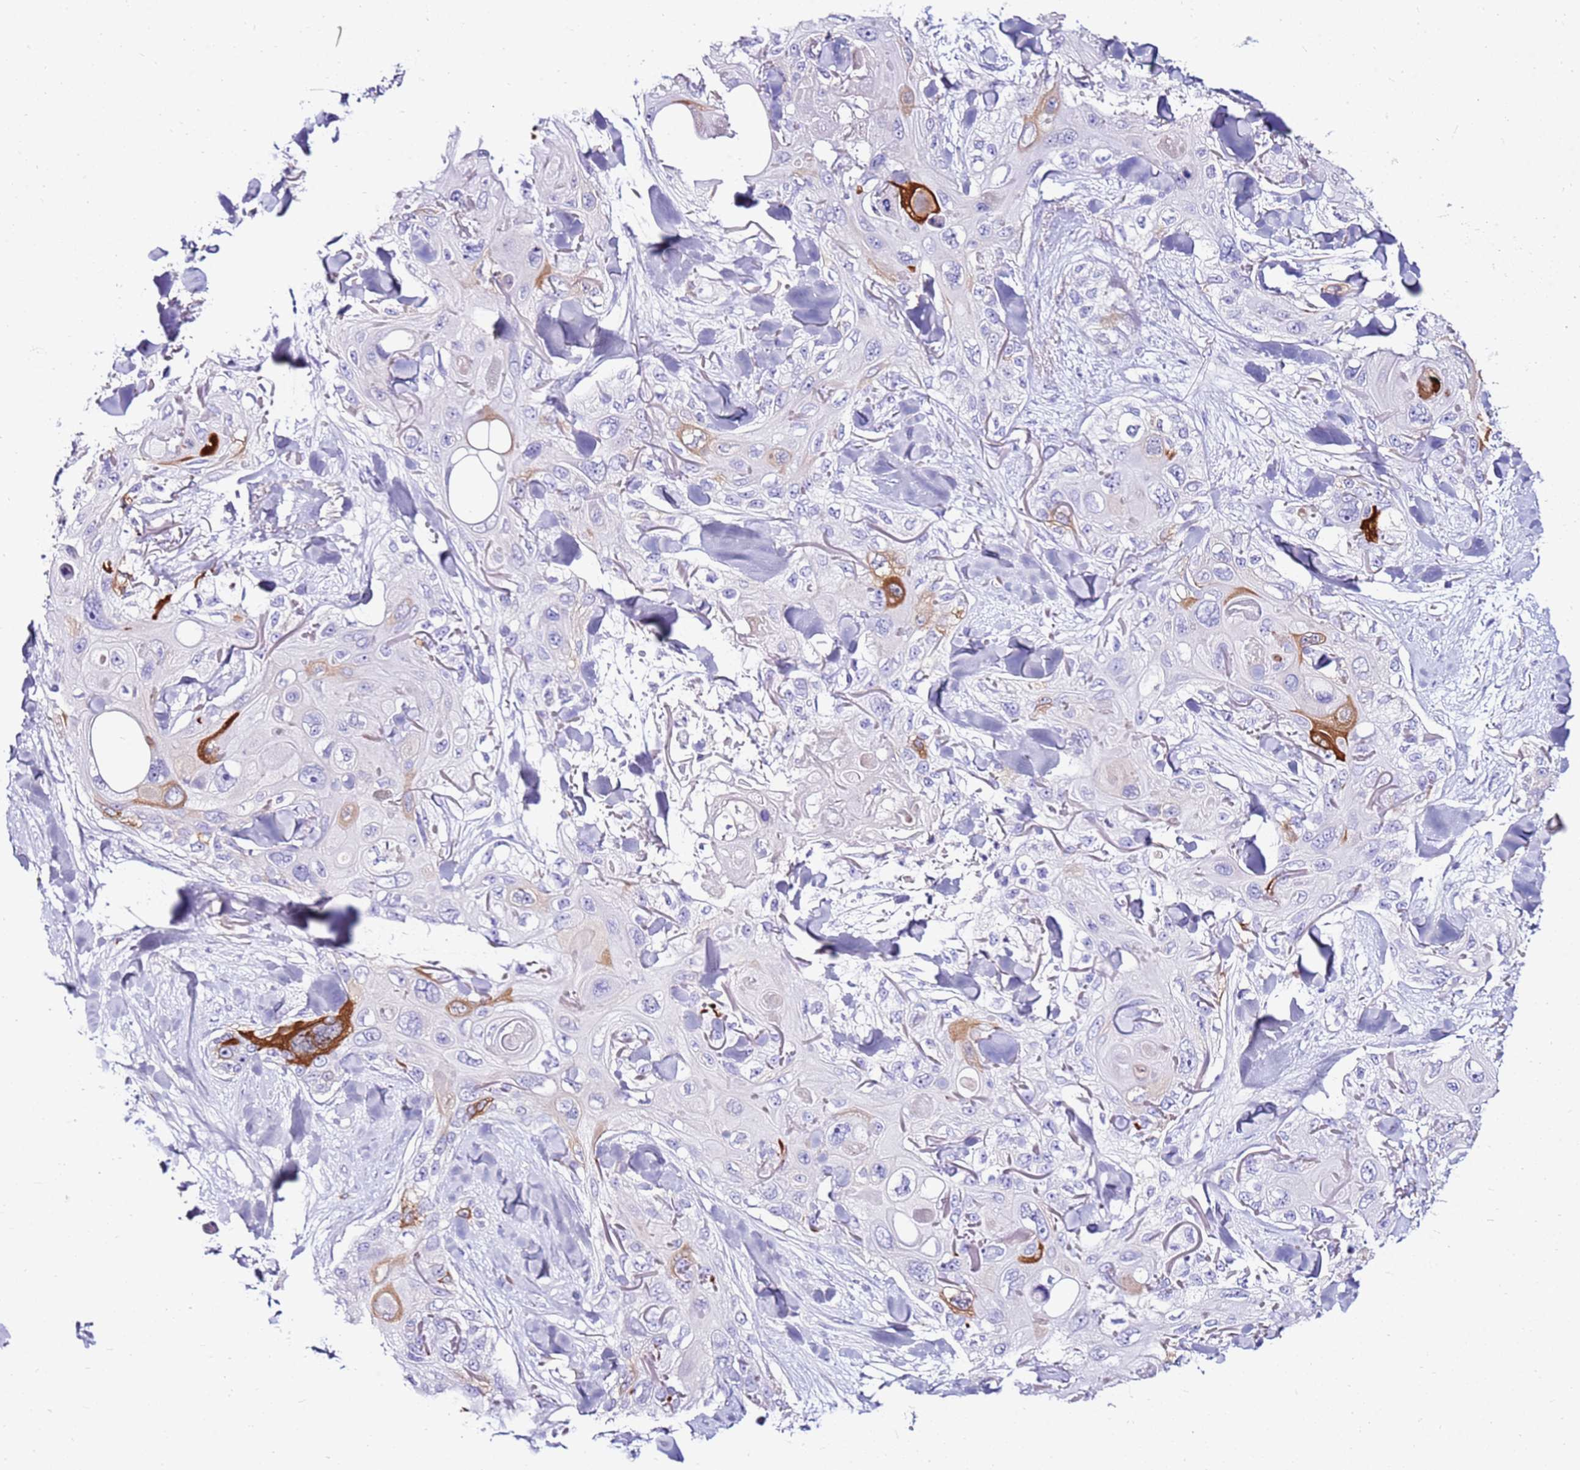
{"staining": {"intensity": "strong", "quantity": "<25%", "location": "cytoplasmic/membranous"}, "tissue": "skin cancer", "cell_type": "Tumor cells", "image_type": "cancer", "snomed": [{"axis": "morphology", "description": "Normal tissue, NOS"}, {"axis": "morphology", "description": "Squamous cell carcinoma, NOS"}, {"axis": "topography", "description": "Skin"}], "caption": "A medium amount of strong cytoplasmic/membranous positivity is appreciated in about <25% of tumor cells in skin cancer tissue. Using DAB (3,3'-diaminobenzidine) (brown) and hematoxylin (blue) stains, captured at high magnification using brightfield microscopy.", "gene": "EVPLL", "patient": {"sex": "male", "age": 72}}